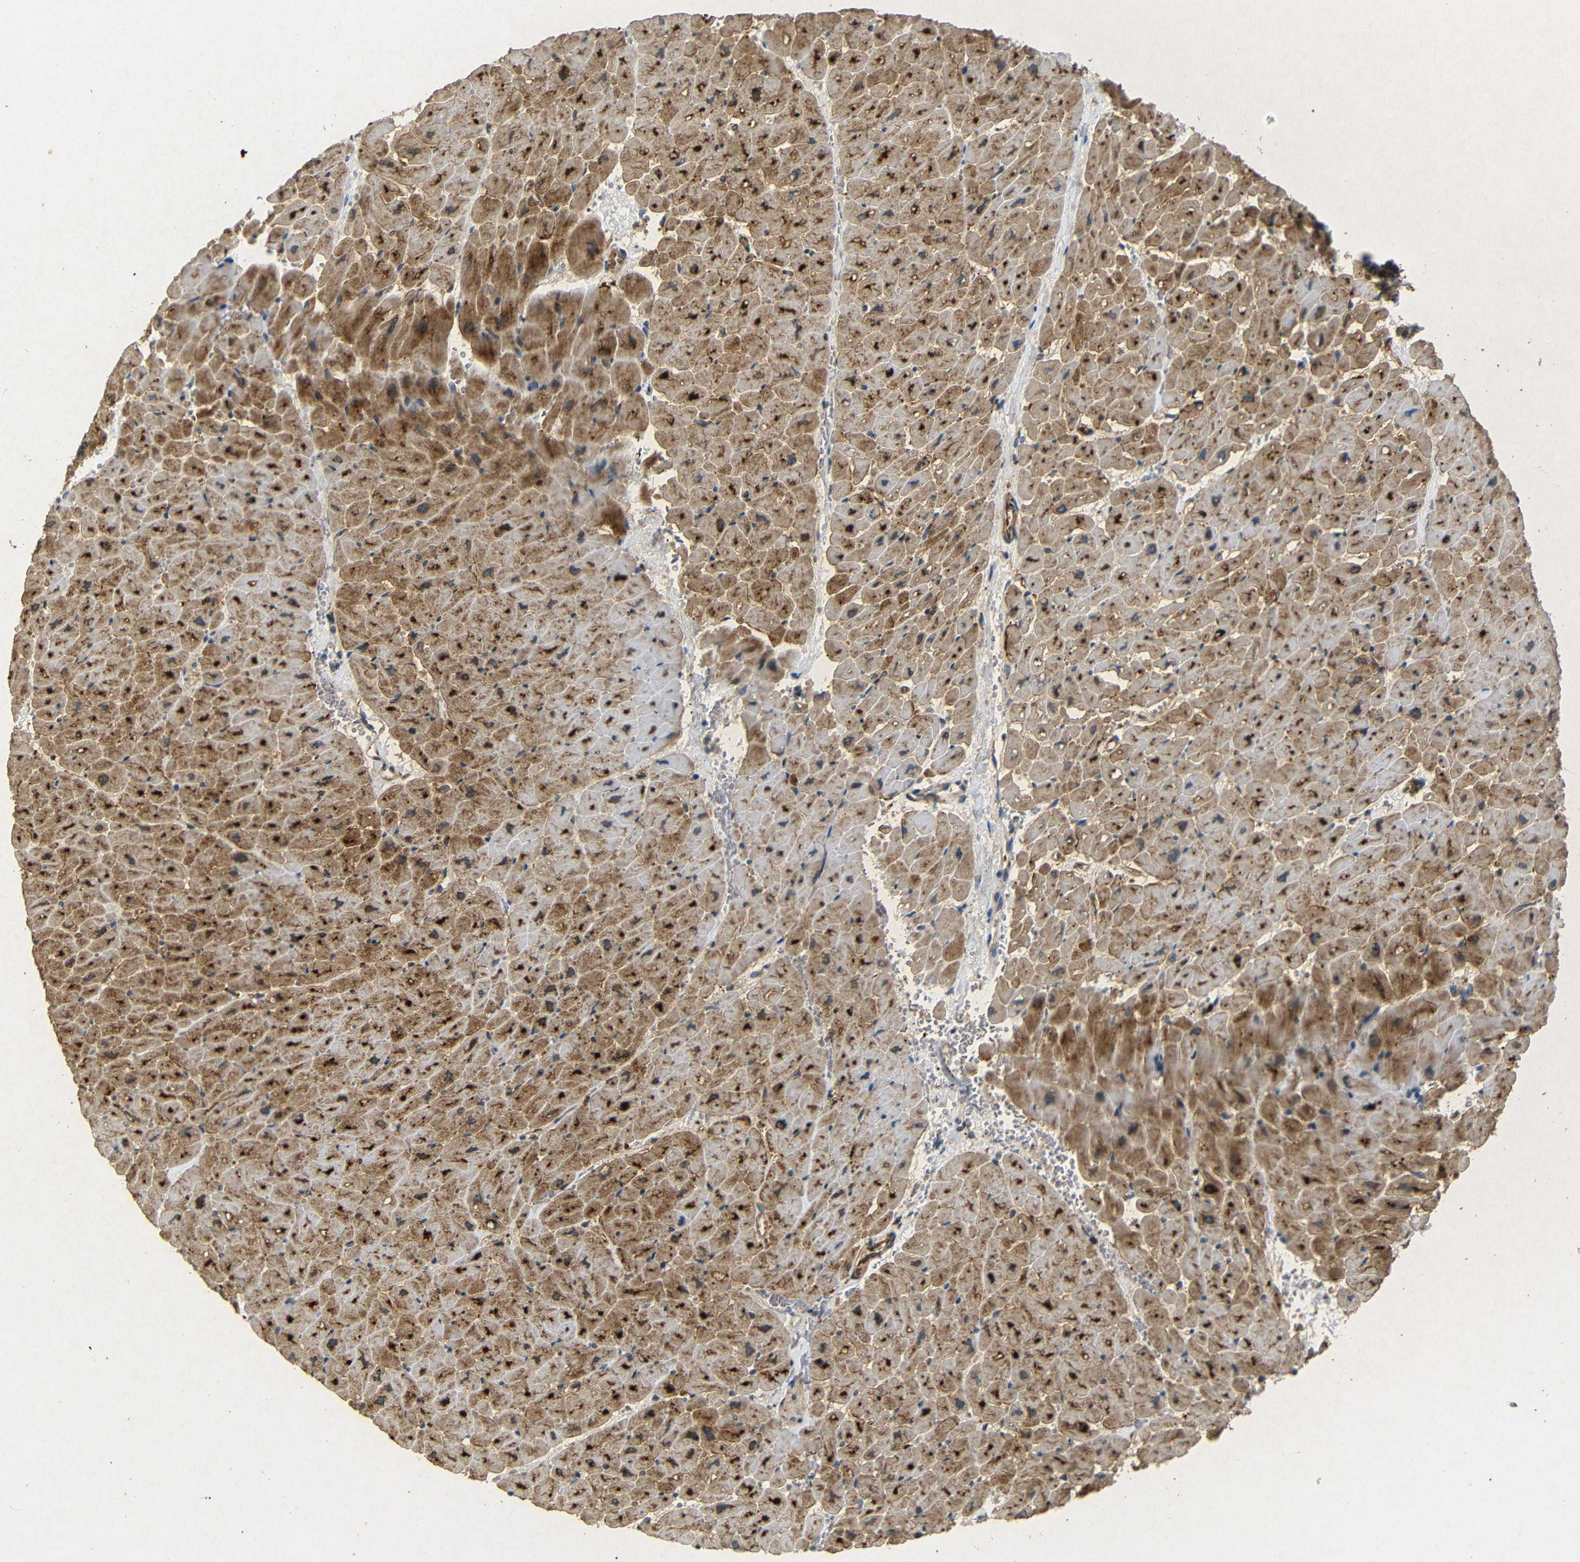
{"staining": {"intensity": "strong", "quantity": ">75%", "location": "cytoplasmic/membranous,nuclear"}, "tissue": "heart muscle", "cell_type": "Cardiomyocytes", "image_type": "normal", "snomed": [{"axis": "morphology", "description": "Normal tissue, NOS"}, {"axis": "topography", "description": "Heart"}], "caption": "IHC image of benign heart muscle stained for a protein (brown), which displays high levels of strong cytoplasmic/membranous,nuclear expression in approximately >75% of cardiomyocytes.", "gene": "BTF3", "patient": {"sex": "male", "age": 45}}